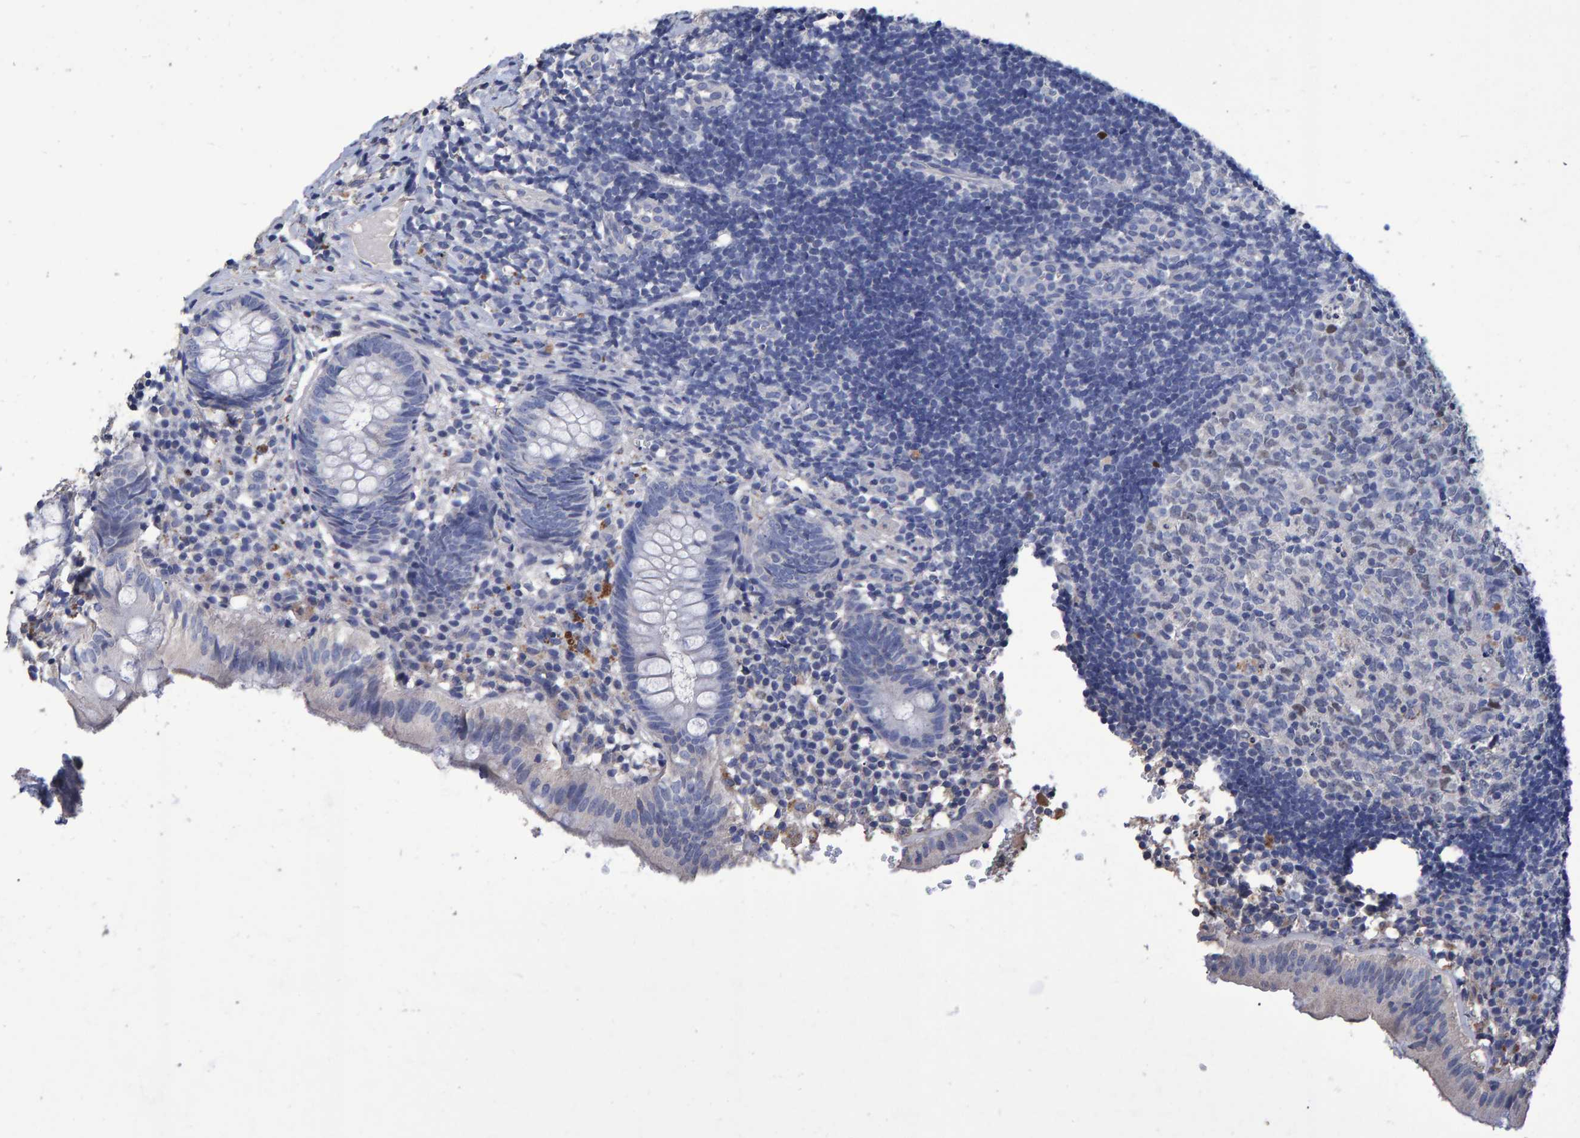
{"staining": {"intensity": "negative", "quantity": "none", "location": "none"}, "tissue": "appendix", "cell_type": "Glandular cells", "image_type": "normal", "snomed": [{"axis": "morphology", "description": "Normal tissue, NOS"}, {"axis": "topography", "description": "Appendix"}], "caption": "This is an immunohistochemistry photomicrograph of benign human appendix. There is no positivity in glandular cells.", "gene": "HEMGN", "patient": {"sex": "male", "age": 8}}